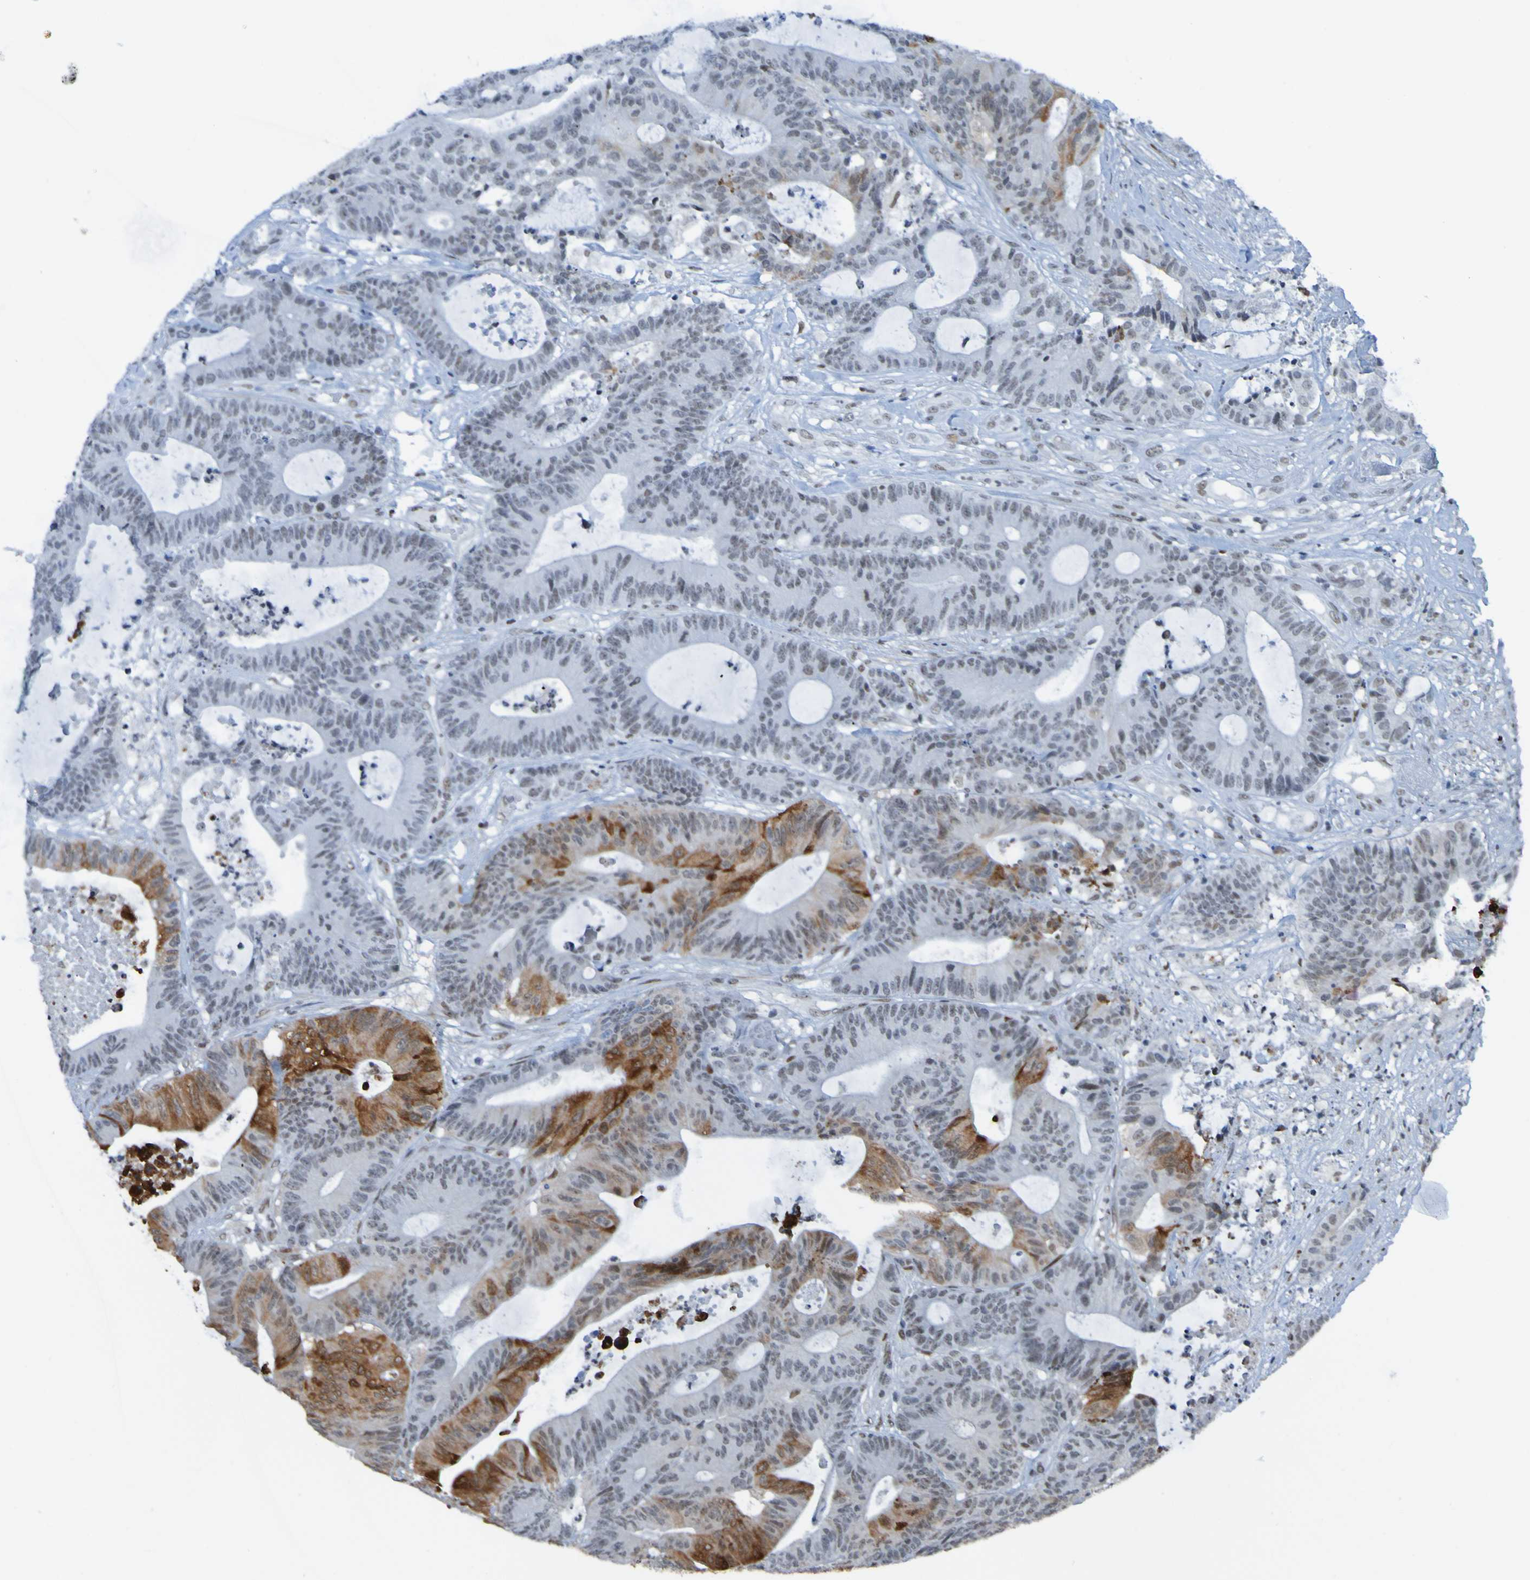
{"staining": {"intensity": "strong", "quantity": "<25%", "location": "cytoplasmic/membranous,nuclear"}, "tissue": "colorectal cancer", "cell_type": "Tumor cells", "image_type": "cancer", "snomed": [{"axis": "morphology", "description": "Adenocarcinoma, NOS"}, {"axis": "topography", "description": "Colon"}], "caption": "Brown immunohistochemical staining in colorectal cancer reveals strong cytoplasmic/membranous and nuclear positivity in about <25% of tumor cells.", "gene": "PHF2", "patient": {"sex": "female", "age": 84}}